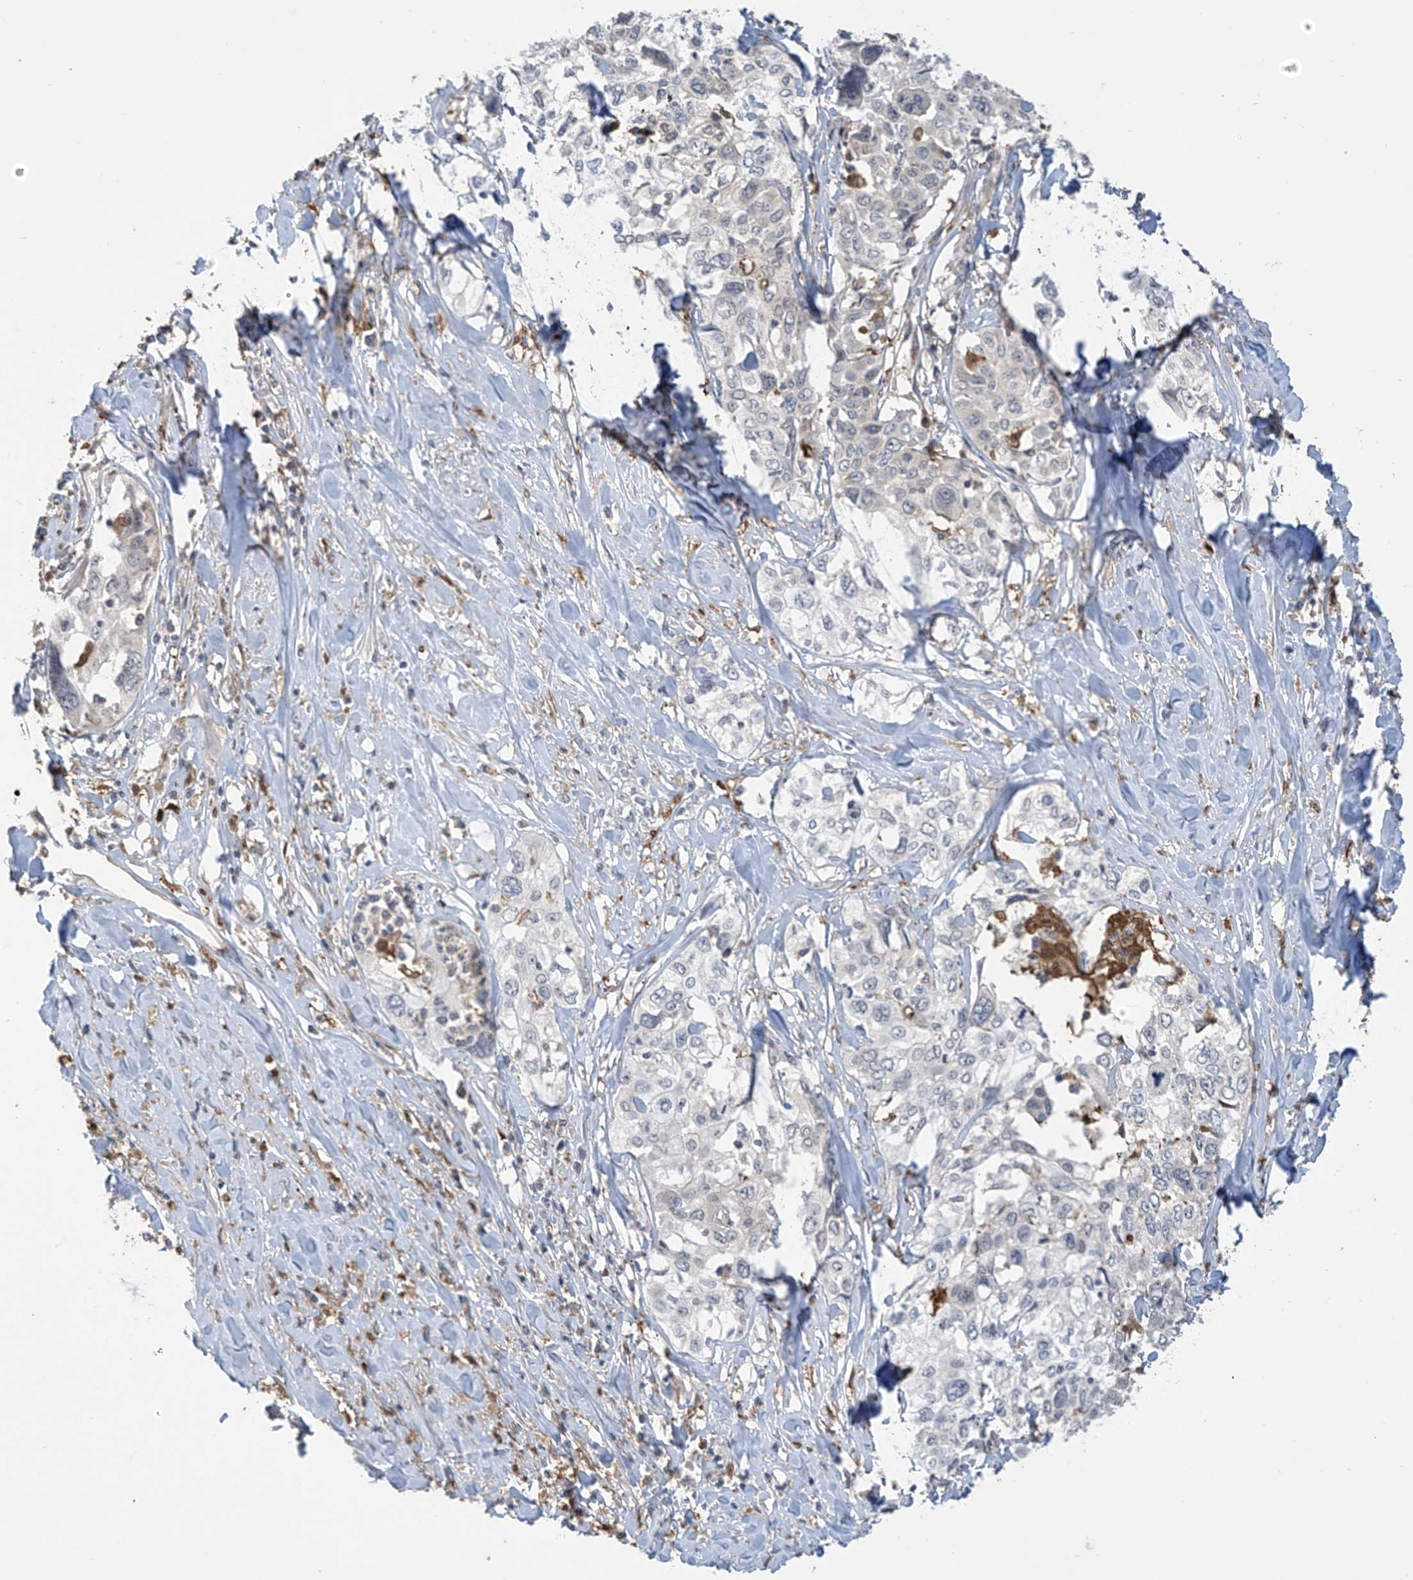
{"staining": {"intensity": "negative", "quantity": "none", "location": "none"}, "tissue": "cervical cancer", "cell_type": "Tumor cells", "image_type": "cancer", "snomed": [{"axis": "morphology", "description": "Squamous cell carcinoma, NOS"}, {"axis": "topography", "description": "Cervix"}], "caption": "An image of cervical squamous cell carcinoma stained for a protein displays no brown staining in tumor cells.", "gene": "IDH1", "patient": {"sex": "female", "age": 31}}